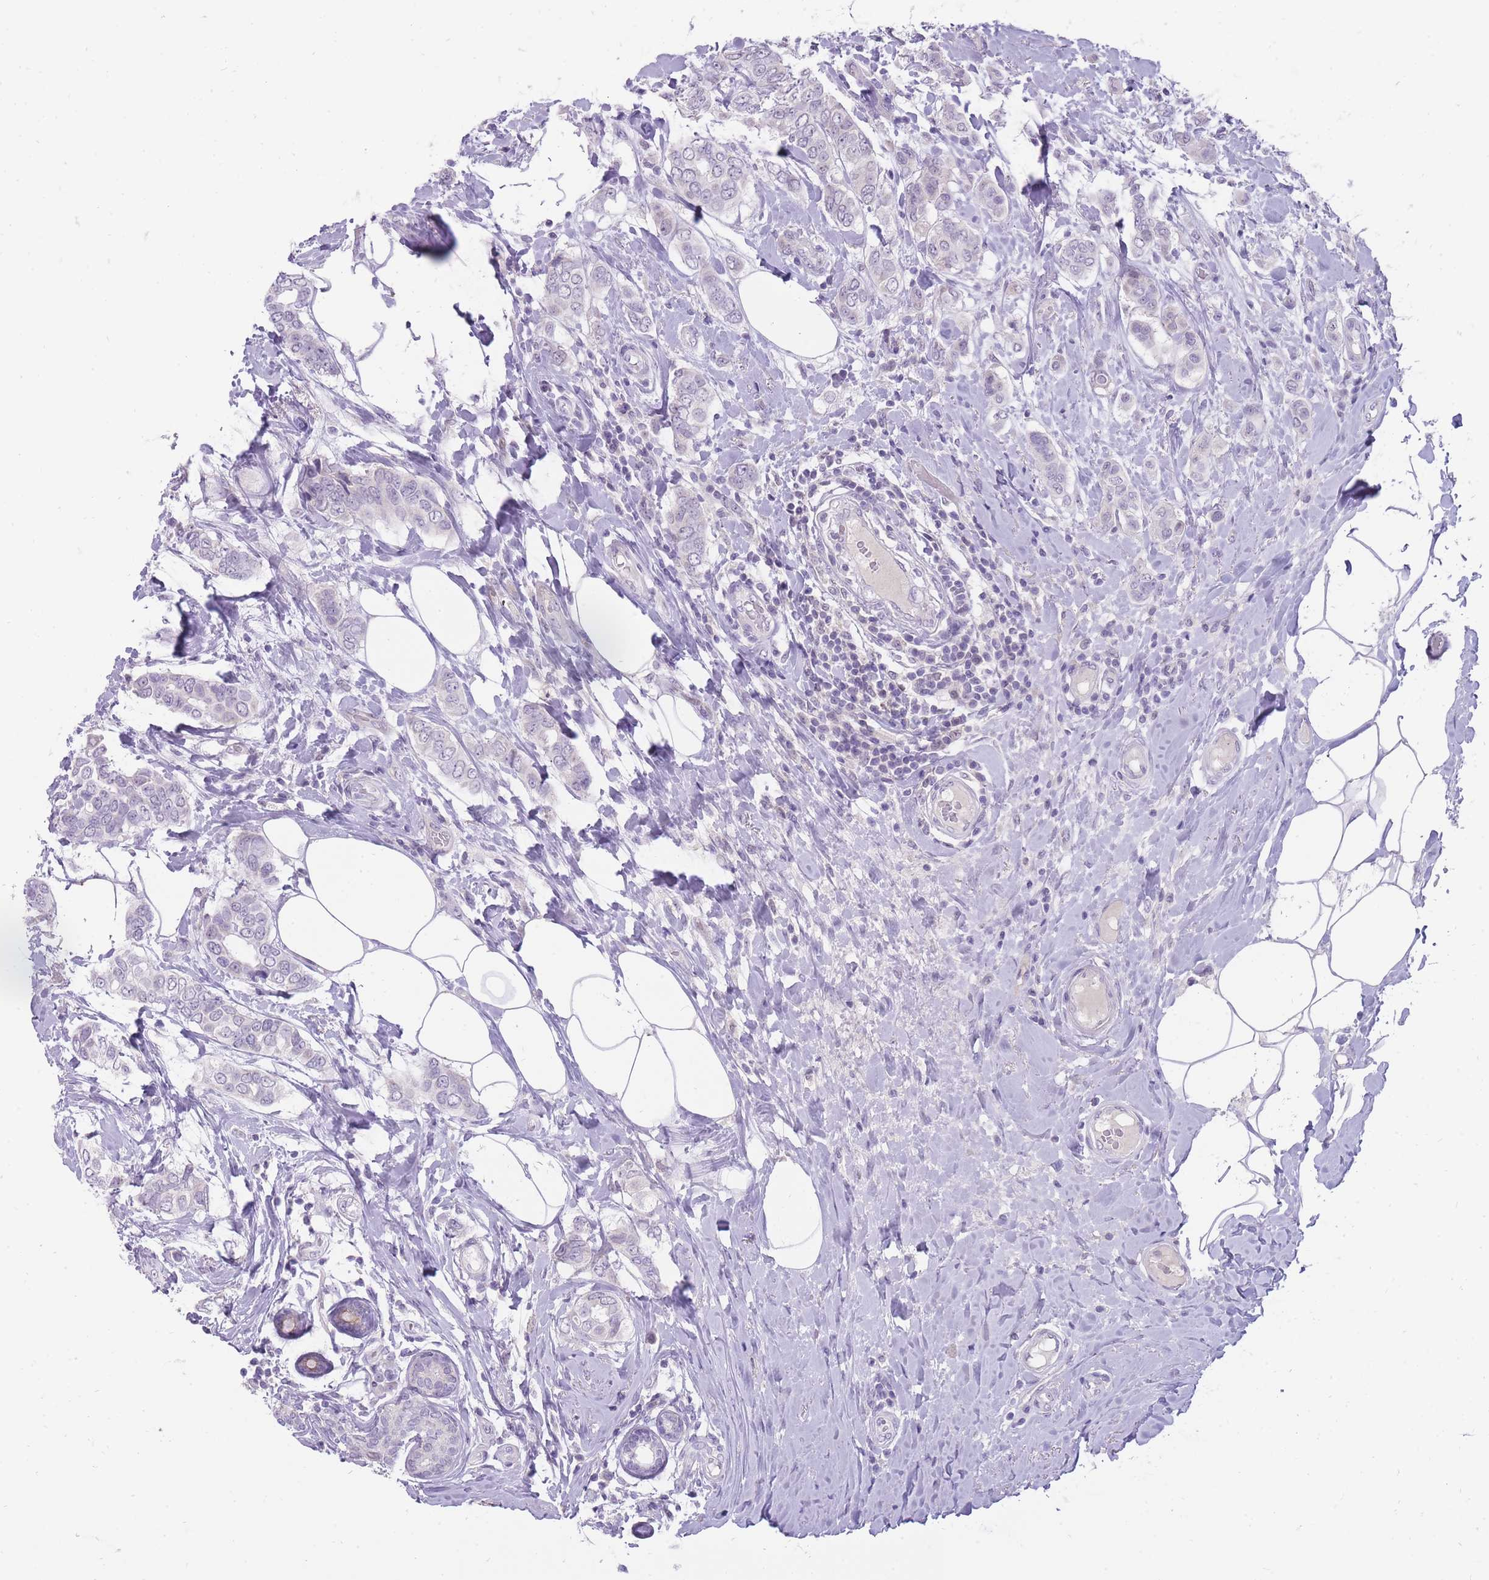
{"staining": {"intensity": "negative", "quantity": "none", "location": "none"}, "tissue": "breast cancer", "cell_type": "Tumor cells", "image_type": "cancer", "snomed": [{"axis": "morphology", "description": "Lobular carcinoma"}, {"axis": "topography", "description": "Breast"}], "caption": "This is a micrograph of IHC staining of breast lobular carcinoma, which shows no staining in tumor cells.", "gene": "ERICH4", "patient": {"sex": "female", "age": 51}}